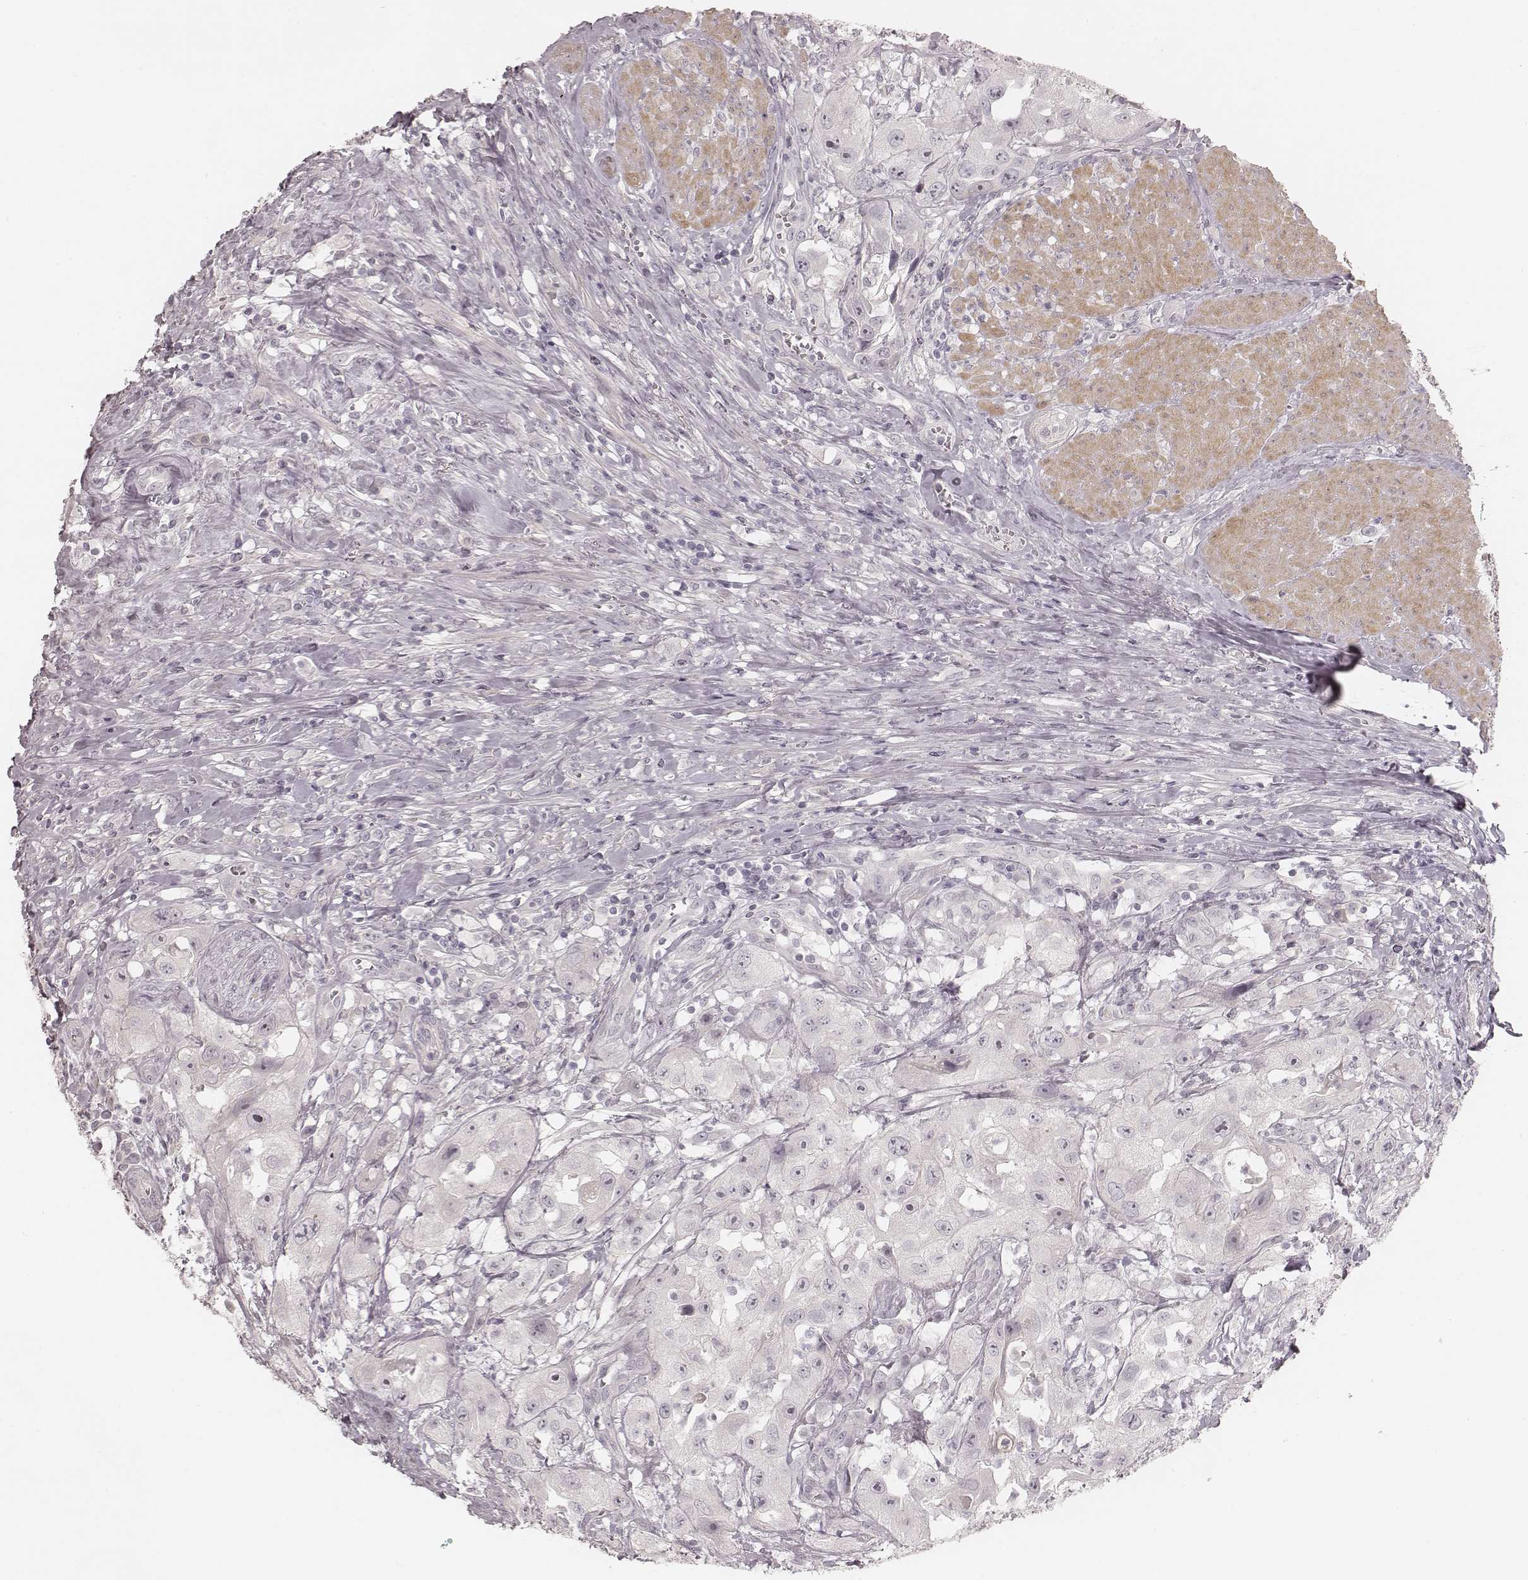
{"staining": {"intensity": "negative", "quantity": "none", "location": "none"}, "tissue": "urothelial cancer", "cell_type": "Tumor cells", "image_type": "cancer", "snomed": [{"axis": "morphology", "description": "Urothelial carcinoma, High grade"}, {"axis": "topography", "description": "Urinary bladder"}], "caption": "DAB immunohistochemical staining of human urothelial cancer reveals no significant staining in tumor cells. Brightfield microscopy of IHC stained with DAB (3,3'-diaminobenzidine) (brown) and hematoxylin (blue), captured at high magnification.", "gene": "SPATA24", "patient": {"sex": "male", "age": 79}}